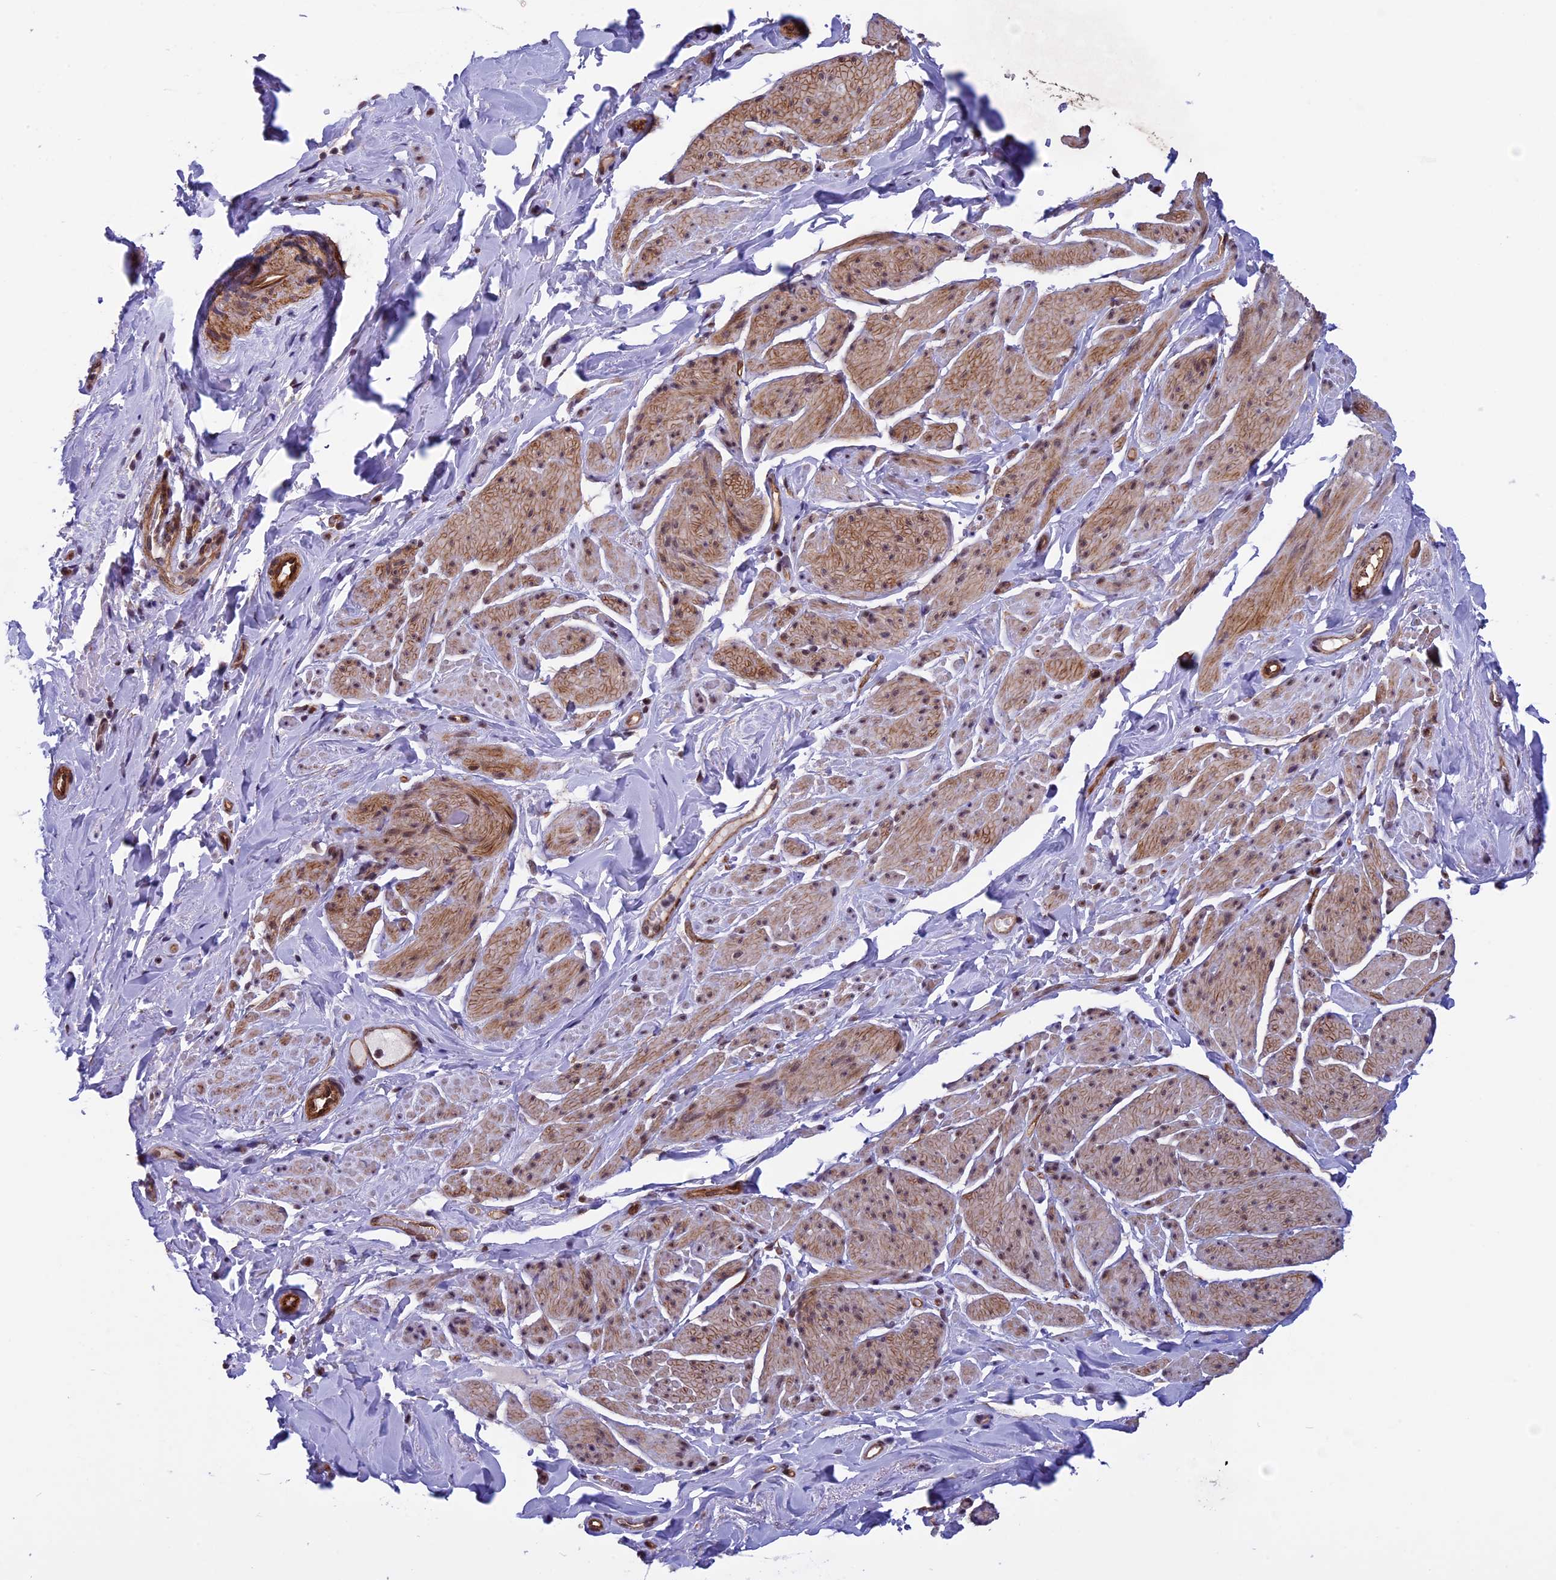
{"staining": {"intensity": "moderate", "quantity": "25%-75%", "location": "cytoplasmic/membranous"}, "tissue": "smooth muscle", "cell_type": "Smooth muscle cells", "image_type": "normal", "snomed": [{"axis": "morphology", "description": "Normal tissue, NOS"}, {"axis": "topography", "description": "Smooth muscle"}, {"axis": "topography", "description": "Peripheral nerve tissue"}], "caption": "Immunohistochemical staining of unremarkable human smooth muscle reveals medium levels of moderate cytoplasmic/membranous positivity in about 25%-75% of smooth muscle cells. (DAB (3,3'-diaminobenzidine) IHC with brightfield microscopy, high magnification).", "gene": "NIPBL", "patient": {"sex": "male", "age": 69}}